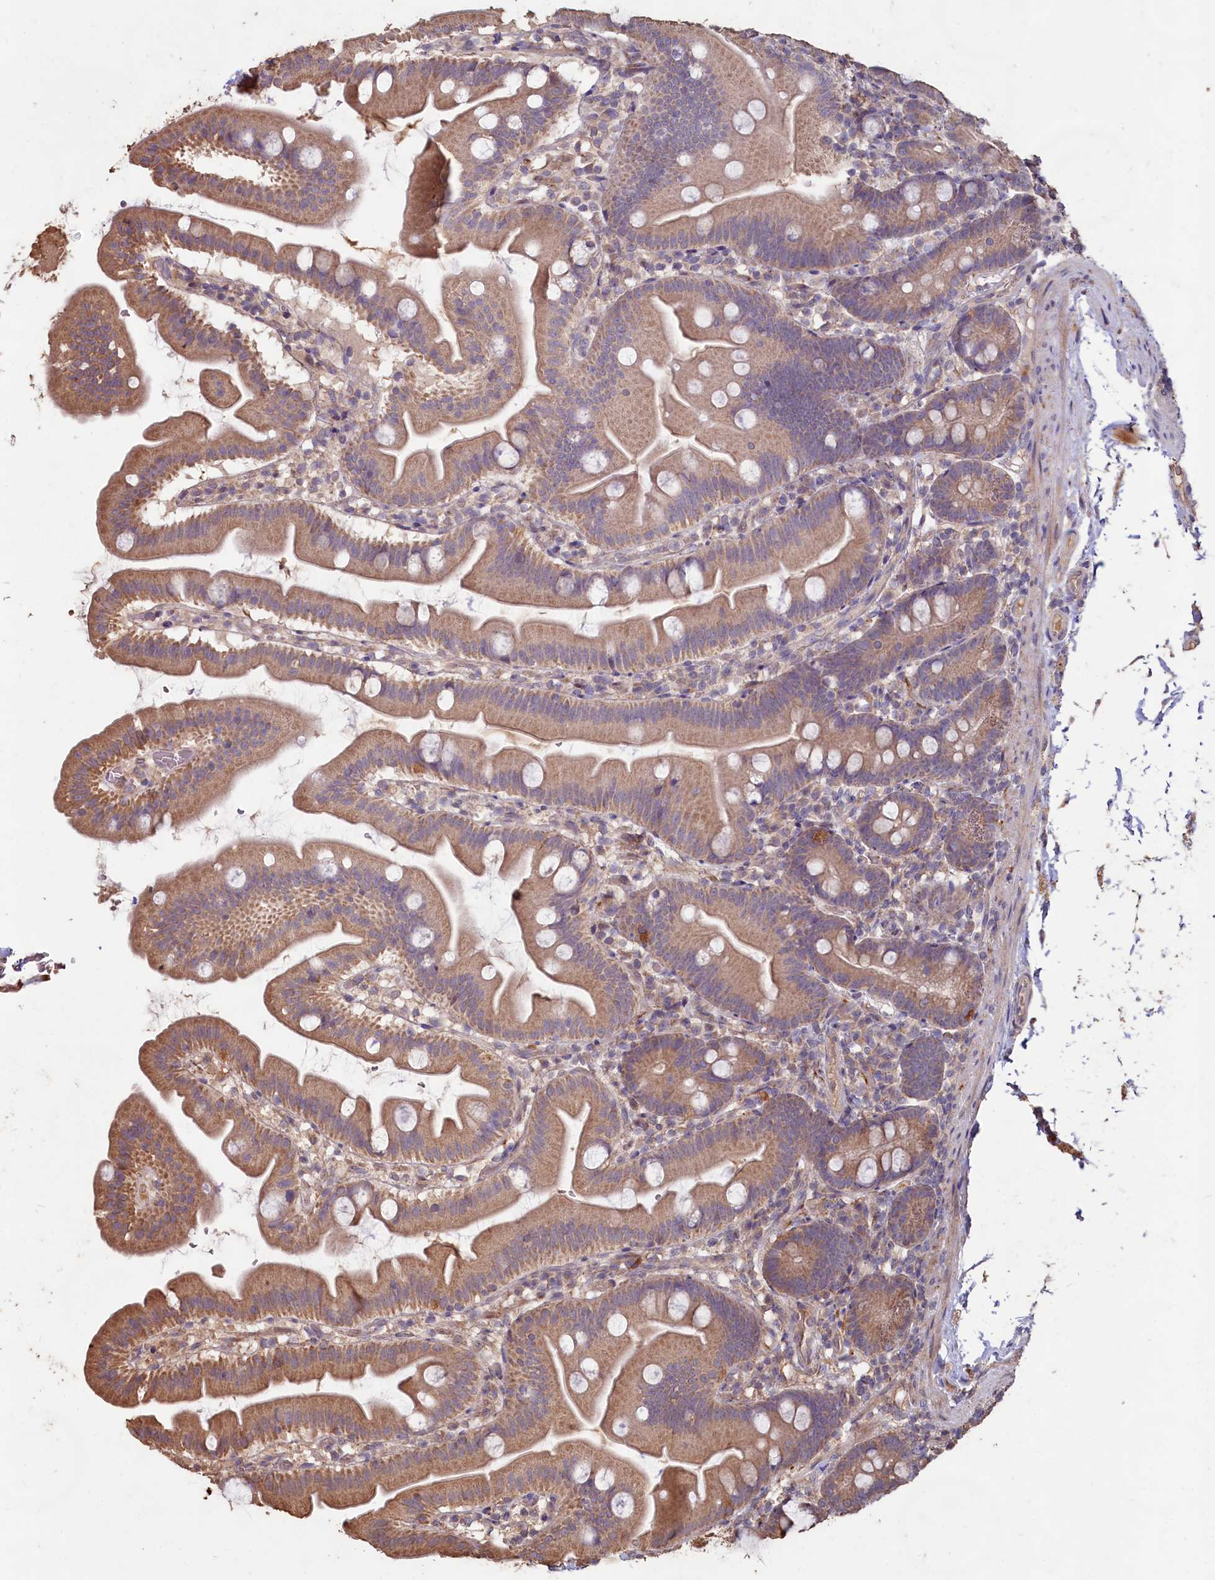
{"staining": {"intensity": "moderate", "quantity": ">75%", "location": "cytoplasmic/membranous"}, "tissue": "small intestine", "cell_type": "Glandular cells", "image_type": "normal", "snomed": [{"axis": "morphology", "description": "Normal tissue, NOS"}, {"axis": "topography", "description": "Small intestine"}], "caption": "Immunohistochemistry (IHC) image of normal small intestine: small intestine stained using immunohistochemistry shows medium levels of moderate protein expression localized specifically in the cytoplasmic/membranous of glandular cells, appearing as a cytoplasmic/membranous brown color.", "gene": "FUNDC1", "patient": {"sex": "female", "age": 68}}